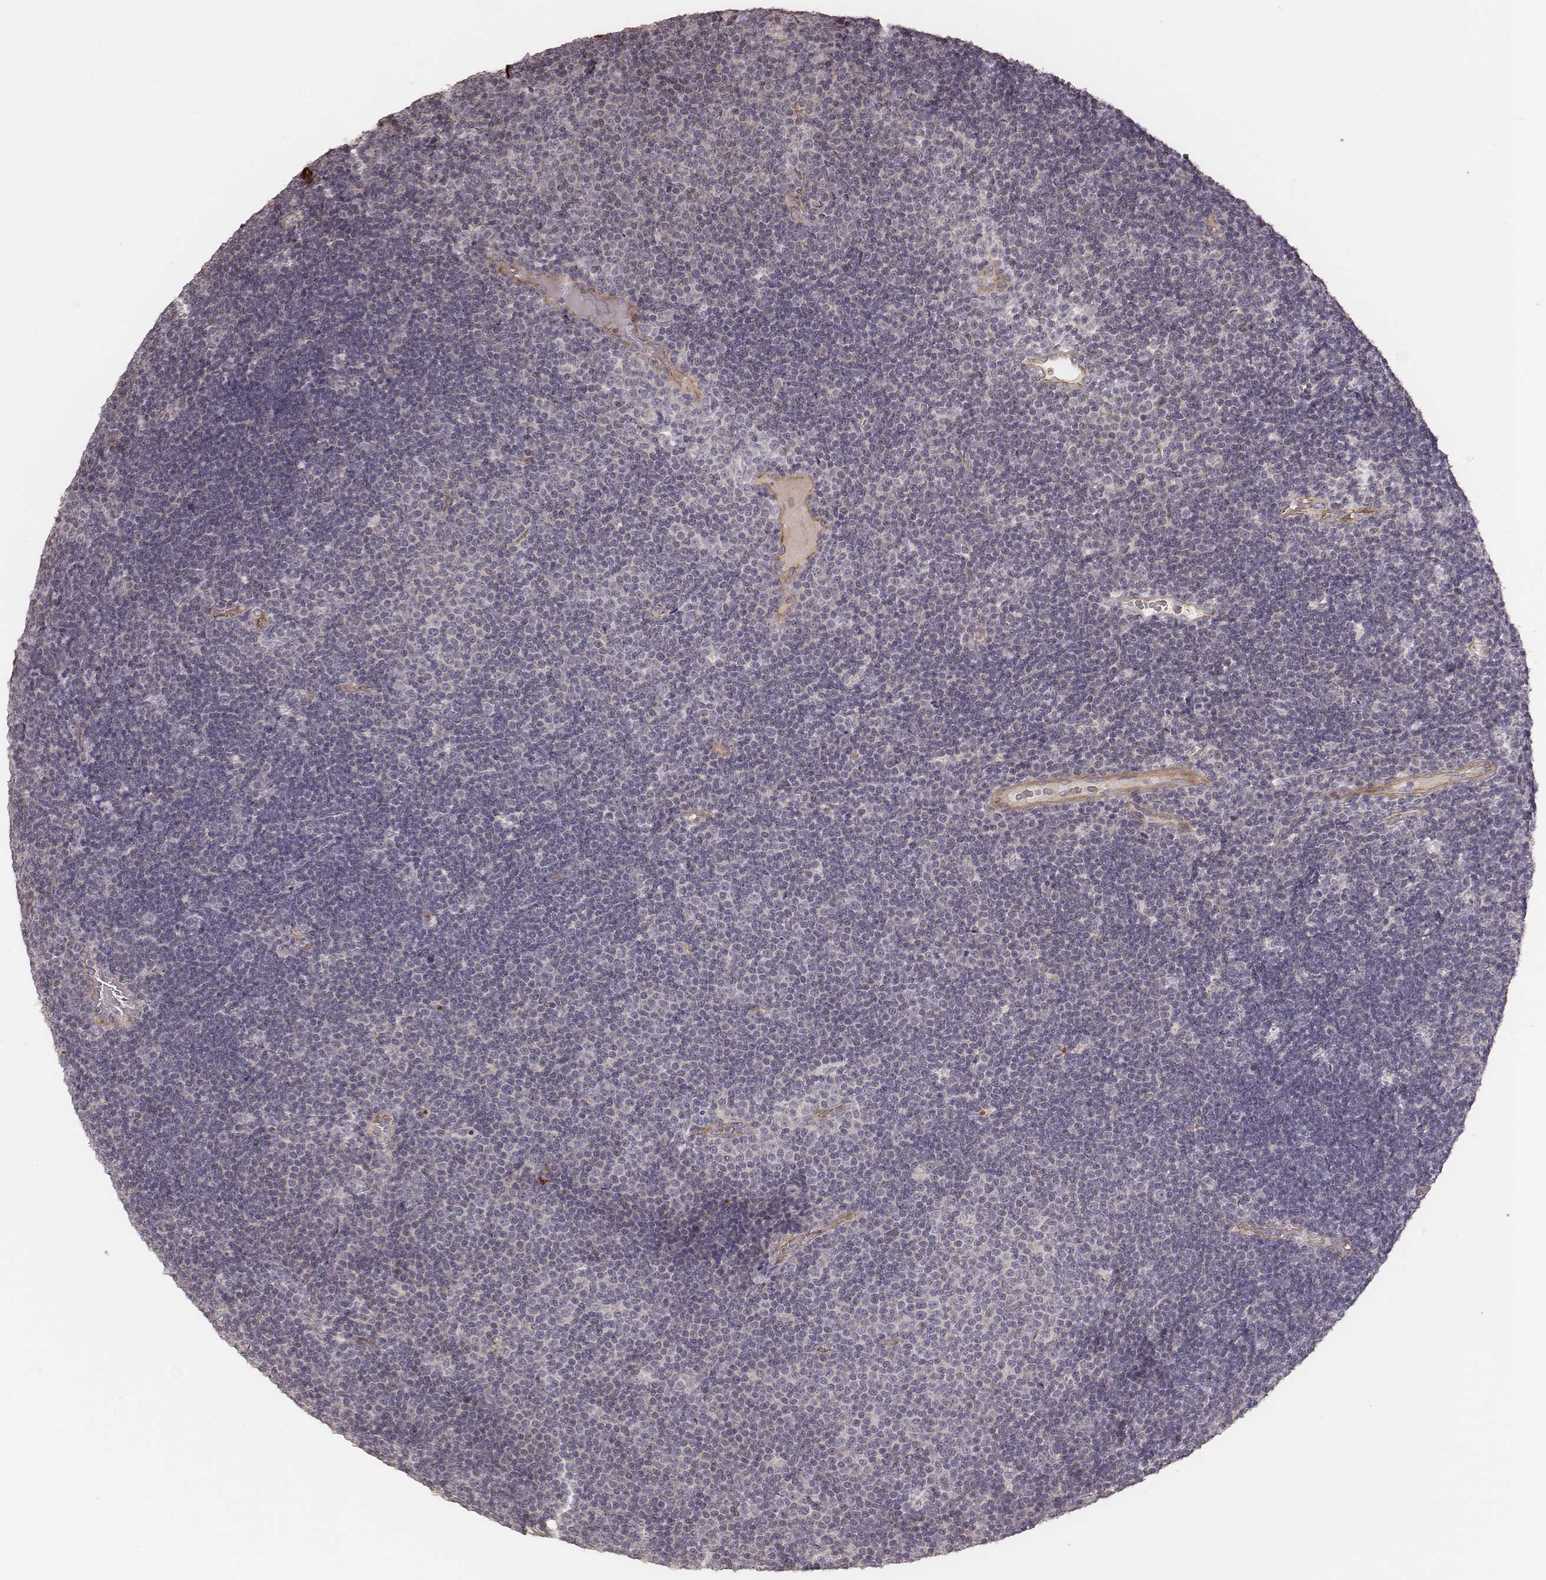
{"staining": {"intensity": "negative", "quantity": "none", "location": "none"}, "tissue": "lymphoma", "cell_type": "Tumor cells", "image_type": "cancer", "snomed": [{"axis": "morphology", "description": "Malignant lymphoma, non-Hodgkin's type, Low grade"}, {"axis": "topography", "description": "Brain"}], "caption": "IHC of low-grade malignant lymphoma, non-Hodgkin's type demonstrates no staining in tumor cells. The staining is performed using DAB brown chromogen with nuclei counter-stained in using hematoxylin.", "gene": "OTOGL", "patient": {"sex": "female", "age": 66}}